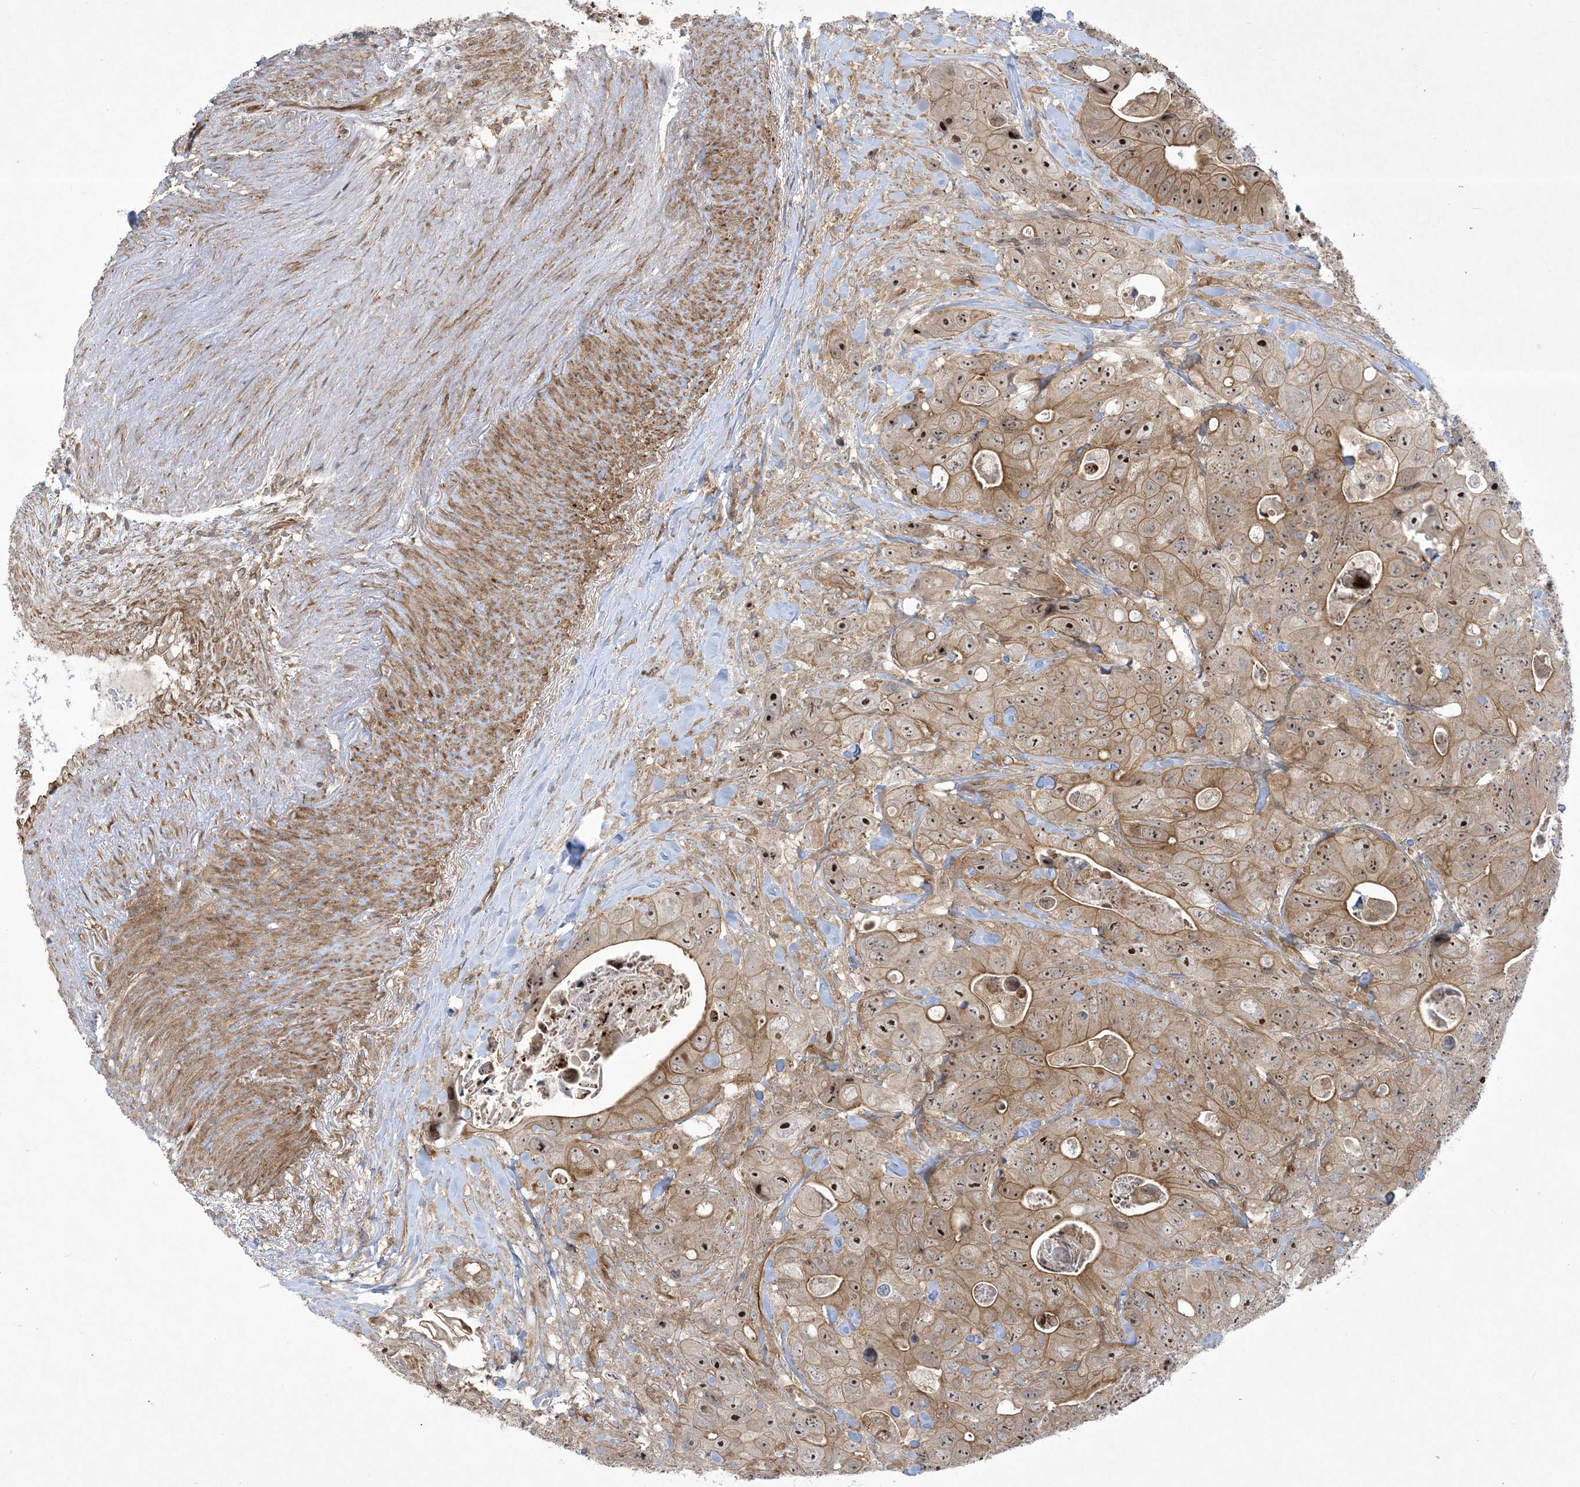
{"staining": {"intensity": "moderate", "quantity": ">75%", "location": "cytoplasmic/membranous,nuclear"}, "tissue": "colorectal cancer", "cell_type": "Tumor cells", "image_type": "cancer", "snomed": [{"axis": "morphology", "description": "Adenocarcinoma, NOS"}, {"axis": "topography", "description": "Colon"}], "caption": "A micrograph of human colorectal adenocarcinoma stained for a protein reveals moderate cytoplasmic/membranous and nuclear brown staining in tumor cells.", "gene": "SOGA3", "patient": {"sex": "female", "age": 46}}